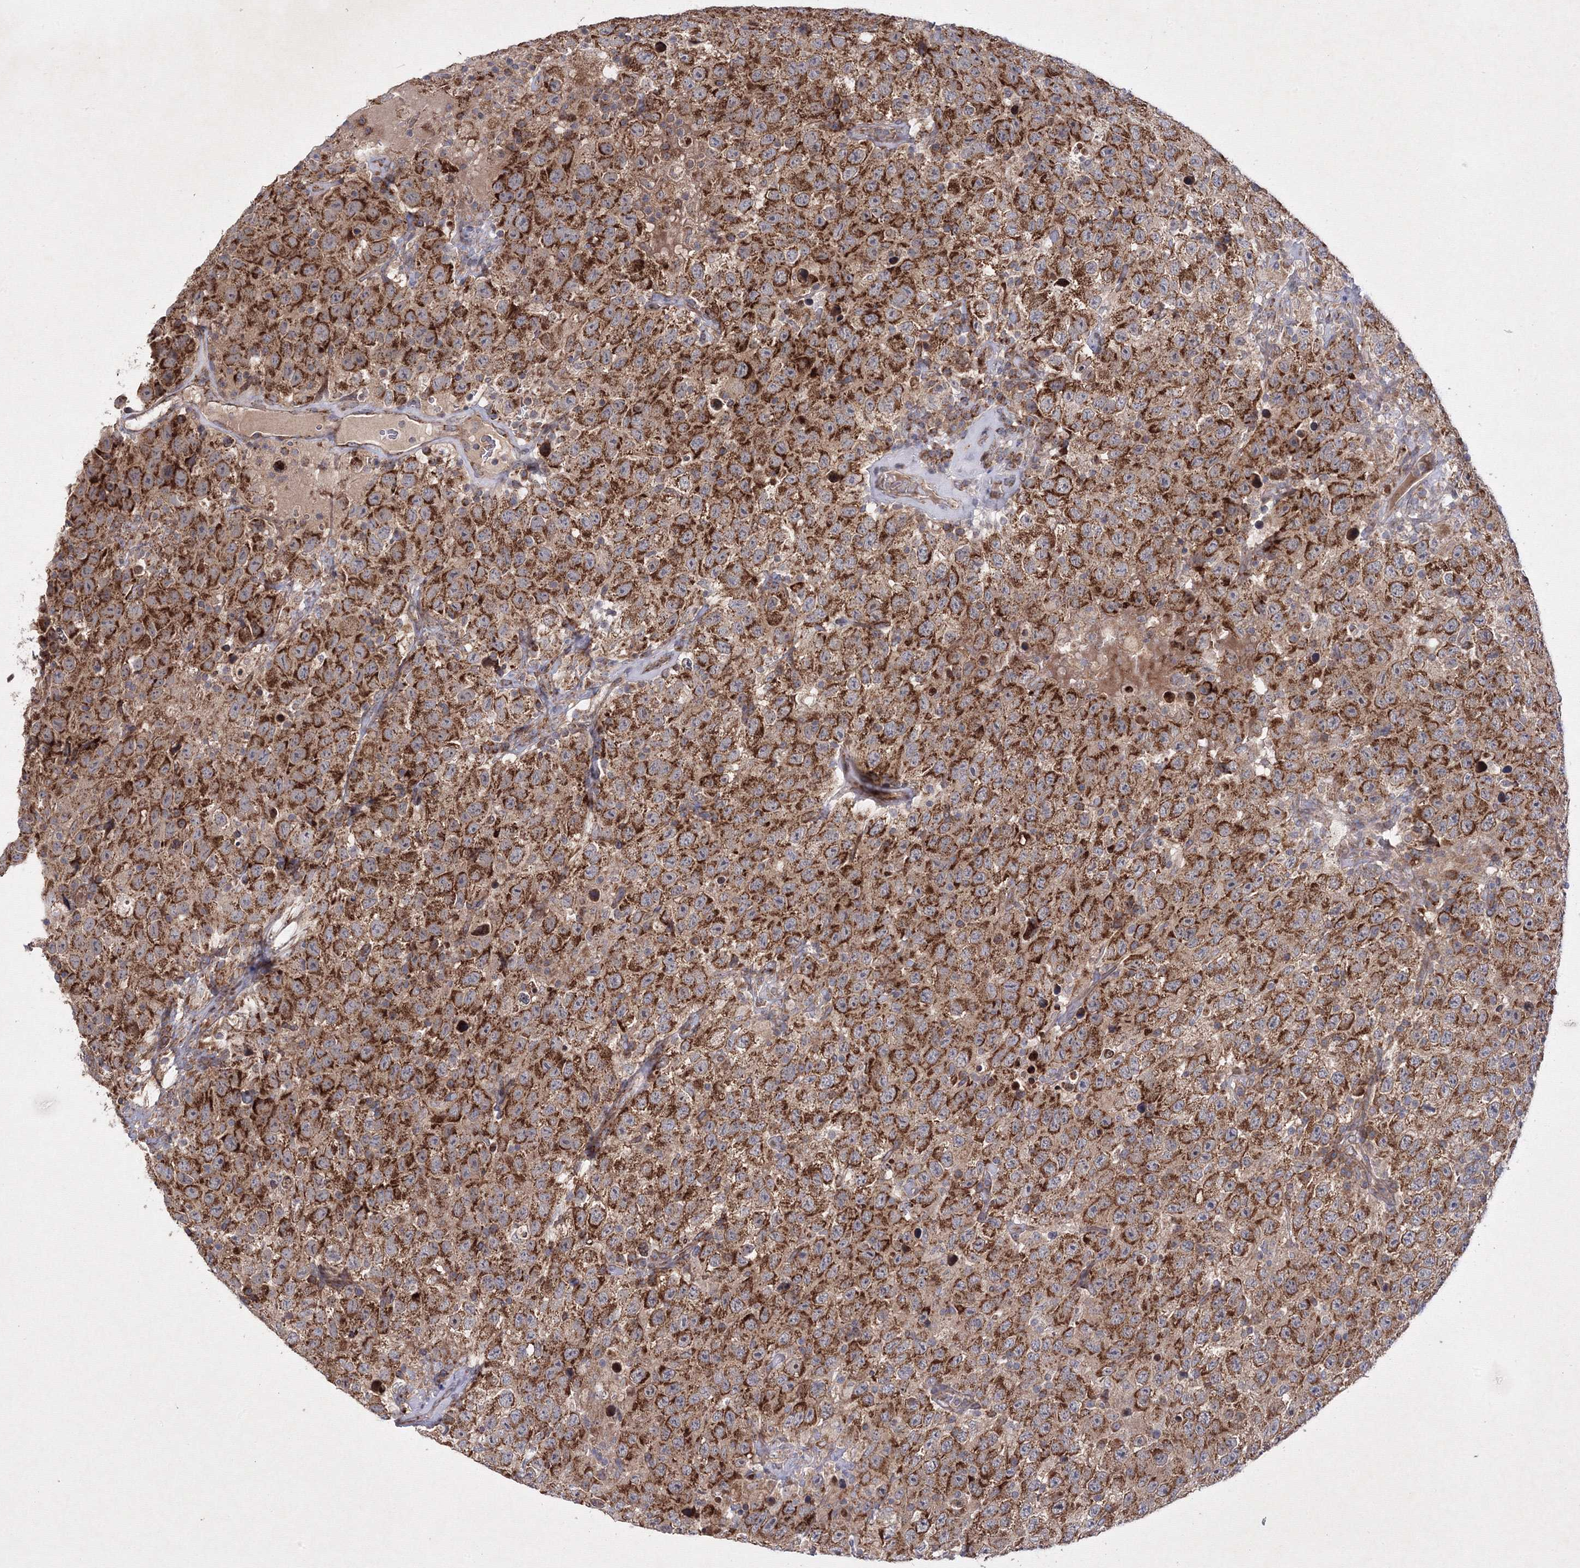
{"staining": {"intensity": "strong", "quantity": ">75%", "location": "cytoplasmic/membranous"}, "tissue": "testis cancer", "cell_type": "Tumor cells", "image_type": "cancer", "snomed": [{"axis": "morphology", "description": "Seminoma, NOS"}, {"axis": "topography", "description": "Testis"}], "caption": "Approximately >75% of tumor cells in human testis cancer demonstrate strong cytoplasmic/membranous protein staining as visualized by brown immunohistochemical staining.", "gene": "GFM1", "patient": {"sex": "male", "age": 41}}